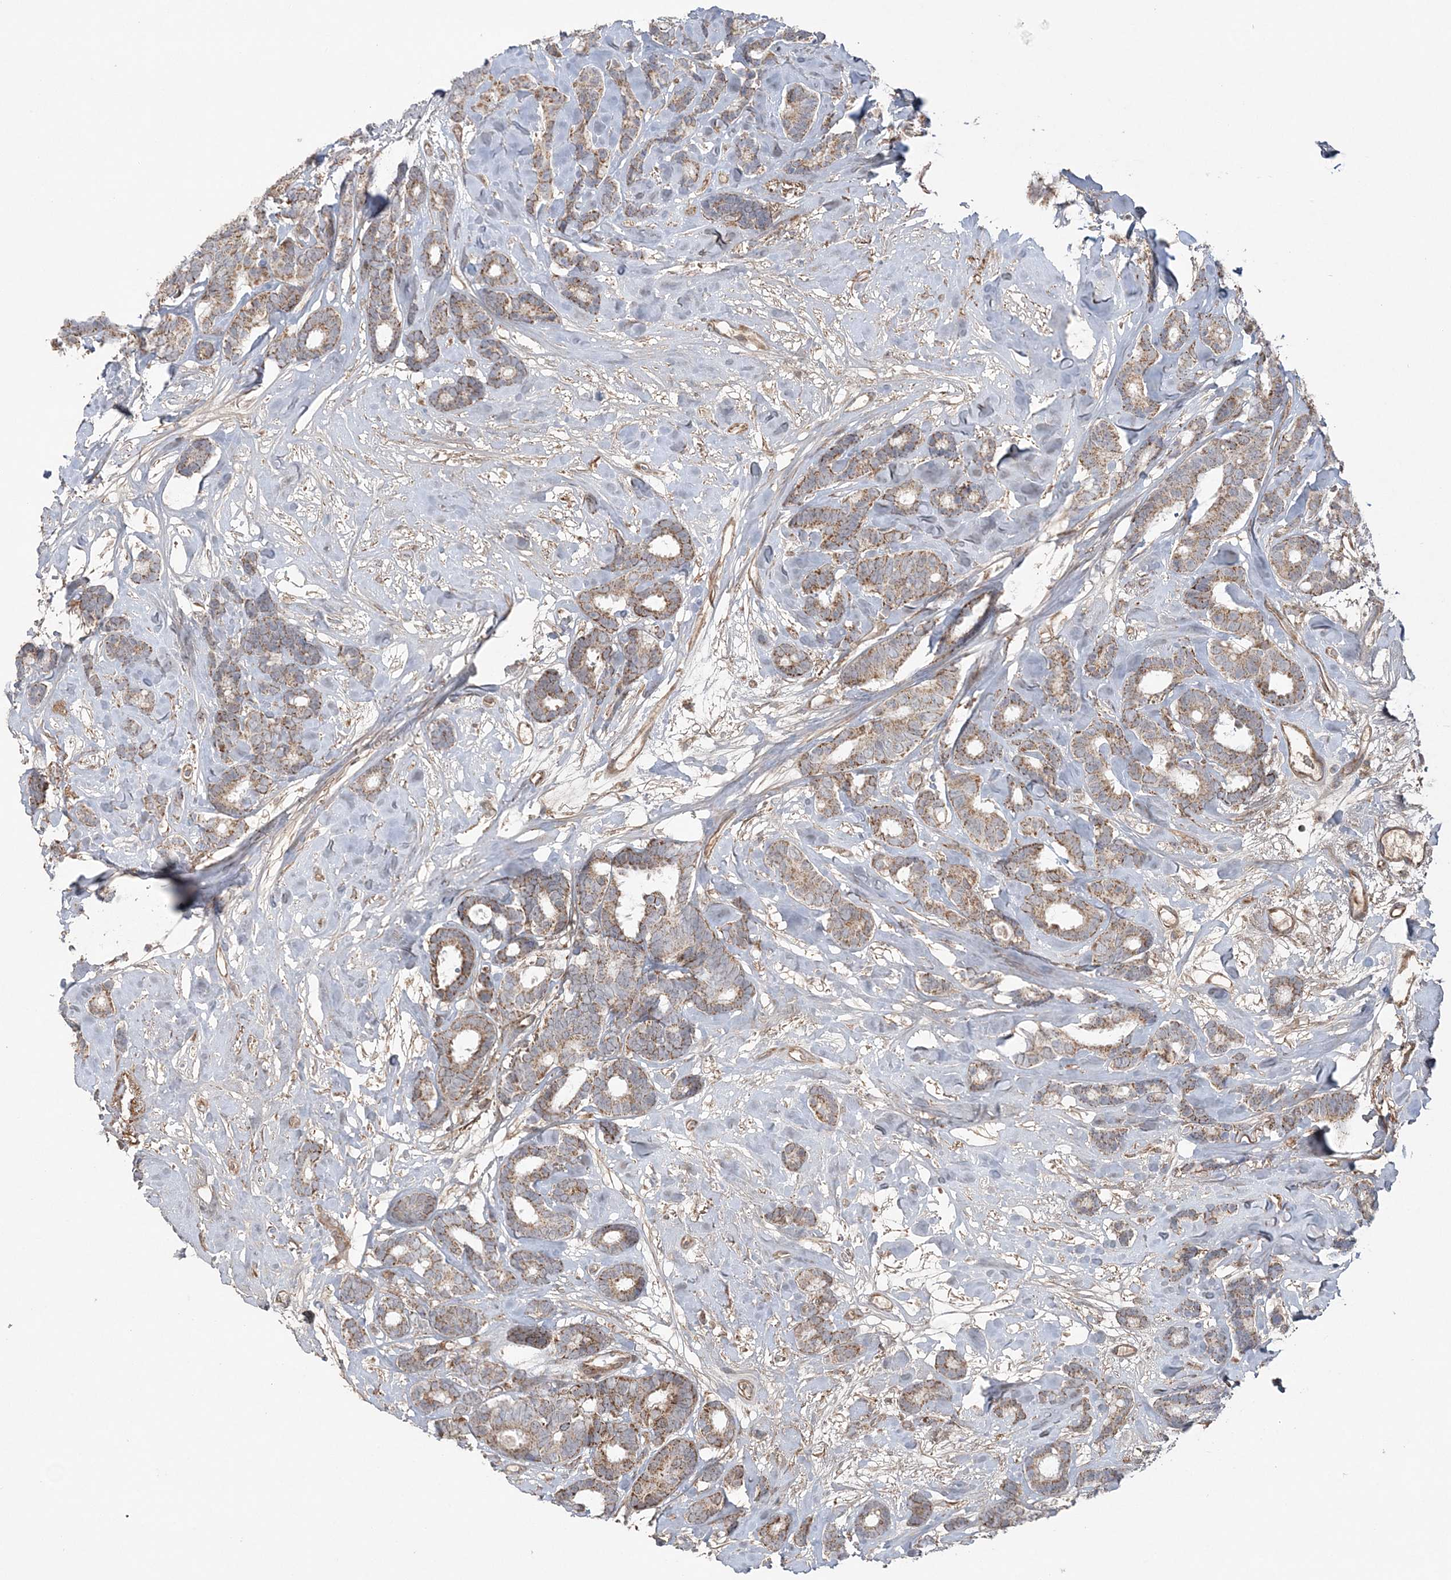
{"staining": {"intensity": "moderate", "quantity": ">75%", "location": "cytoplasmic/membranous"}, "tissue": "breast cancer", "cell_type": "Tumor cells", "image_type": "cancer", "snomed": [{"axis": "morphology", "description": "Duct carcinoma"}, {"axis": "topography", "description": "Breast"}], "caption": "Immunohistochemical staining of human breast cancer (intraductal carcinoma) demonstrates medium levels of moderate cytoplasmic/membranous expression in about >75% of tumor cells. (IHC, brightfield microscopy, high magnification).", "gene": "SCLT1", "patient": {"sex": "female", "age": 87}}